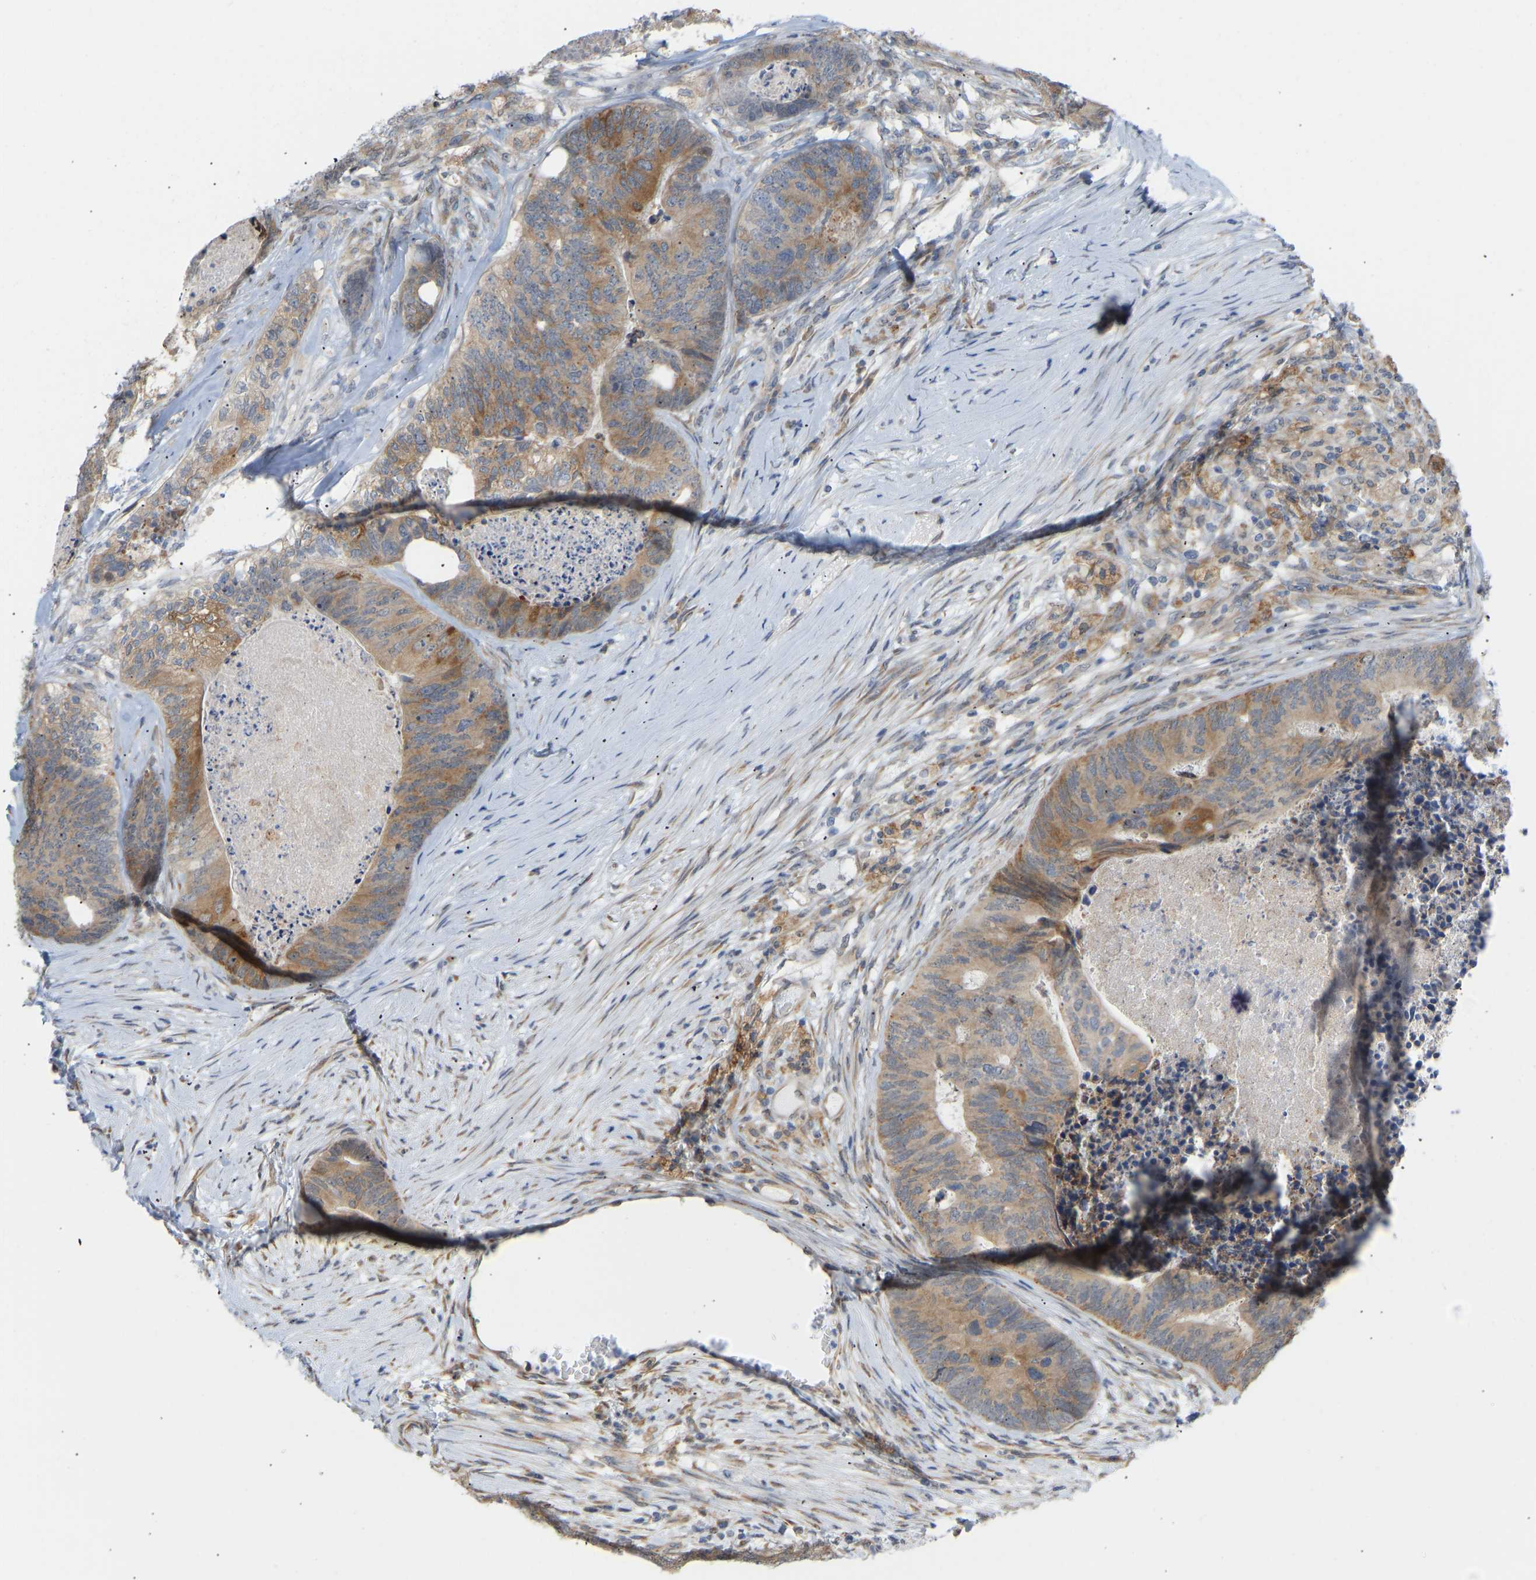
{"staining": {"intensity": "moderate", "quantity": ">75%", "location": "cytoplasmic/membranous"}, "tissue": "colorectal cancer", "cell_type": "Tumor cells", "image_type": "cancer", "snomed": [{"axis": "morphology", "description": "Adenocarcinoma, NOS"}, {"axis": "topography", "description": "Colon"}], "caption": "Colorectal cancer stained with a brown dye shows moderate cytoplasmic/membranous positive staining in approximately >75% of tumor cells.", "gene": "BEND3", "patient": {"sex": "female", "age": 67}}